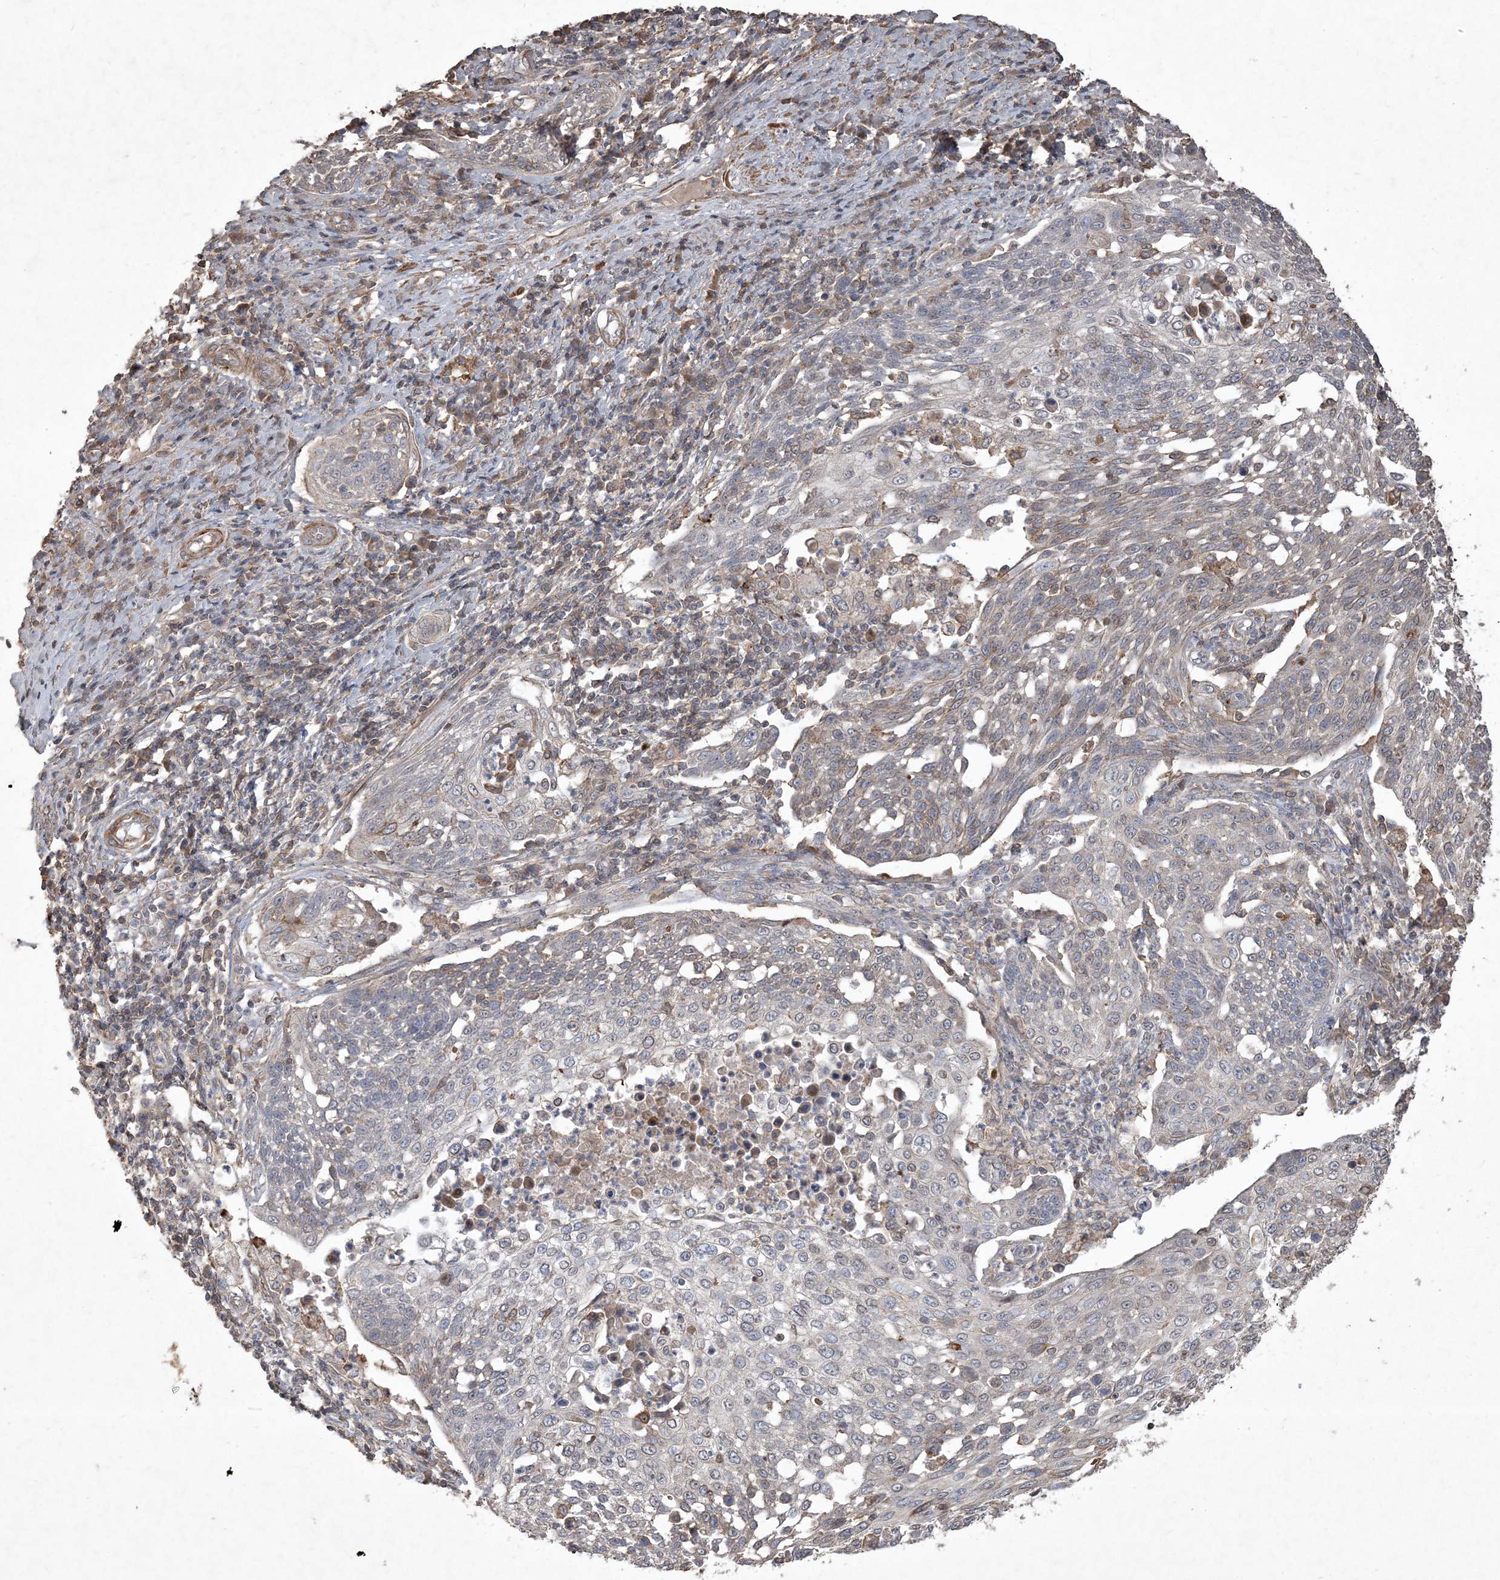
{"staining": {"intensity": "weak", "quantity": "<25%", "location": "cytoplasmic/membranous"}, "tissue": "cervical cancer", "cell_type": "Tumor cells", "image_type": "cancer", "snomed": [{"axis": "morphology", "description": "Squamous cell carcinoma, NOS"}, {"axis": "topography", "description": "Cervix"}], "caption": "A histopathology image of human cervical cancer is negative for staining in tumor cells. (DAB immunohistochemistry (IHC) visualized using brightfield microscopy, high magnification).", "gene": "PRRT3", "patient": {"sex": "female", "age": 34}}